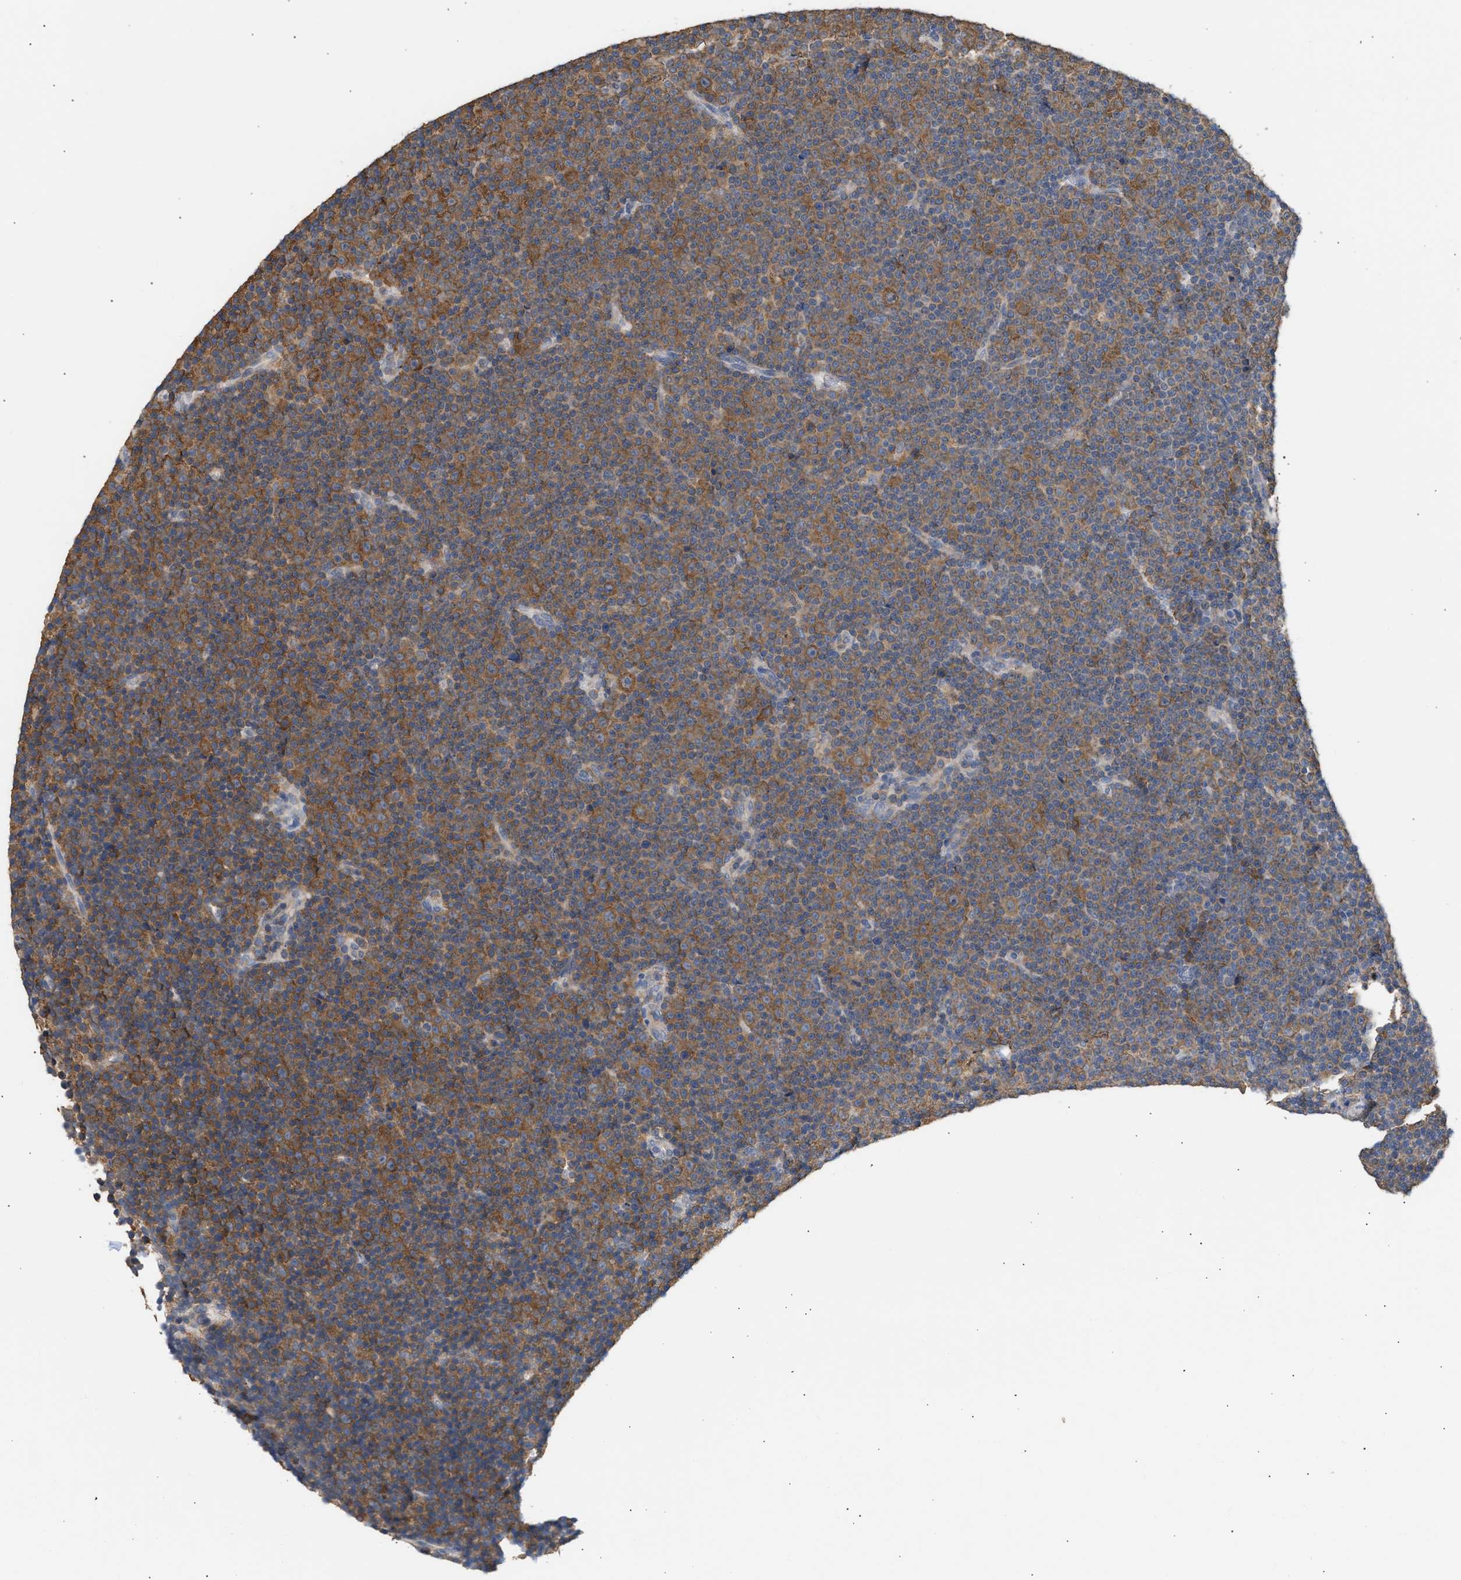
{"staining": {"intensity": "moderate", "quantity": ">75%", "location": "cytoplasmic/membranous"}, "tissue": "lymphoma", "cell_type": "Tumor cells", "image_type": "cancer", "snomed": [{"axis": "morphology", "description": "Malignant lymphoma, non-Hodgkin's type, Low grade"}, {"axis": "topography", "description": "Lymph node"}], "caption": "There is medium levels of moderate cytoplasmic/membranous staining in tumor cells of lymphoma, as demonstrated by immunohistochemical staining (brown color).", "gene": "GCN1", "patient": {"sex": "female", "age": 67}}